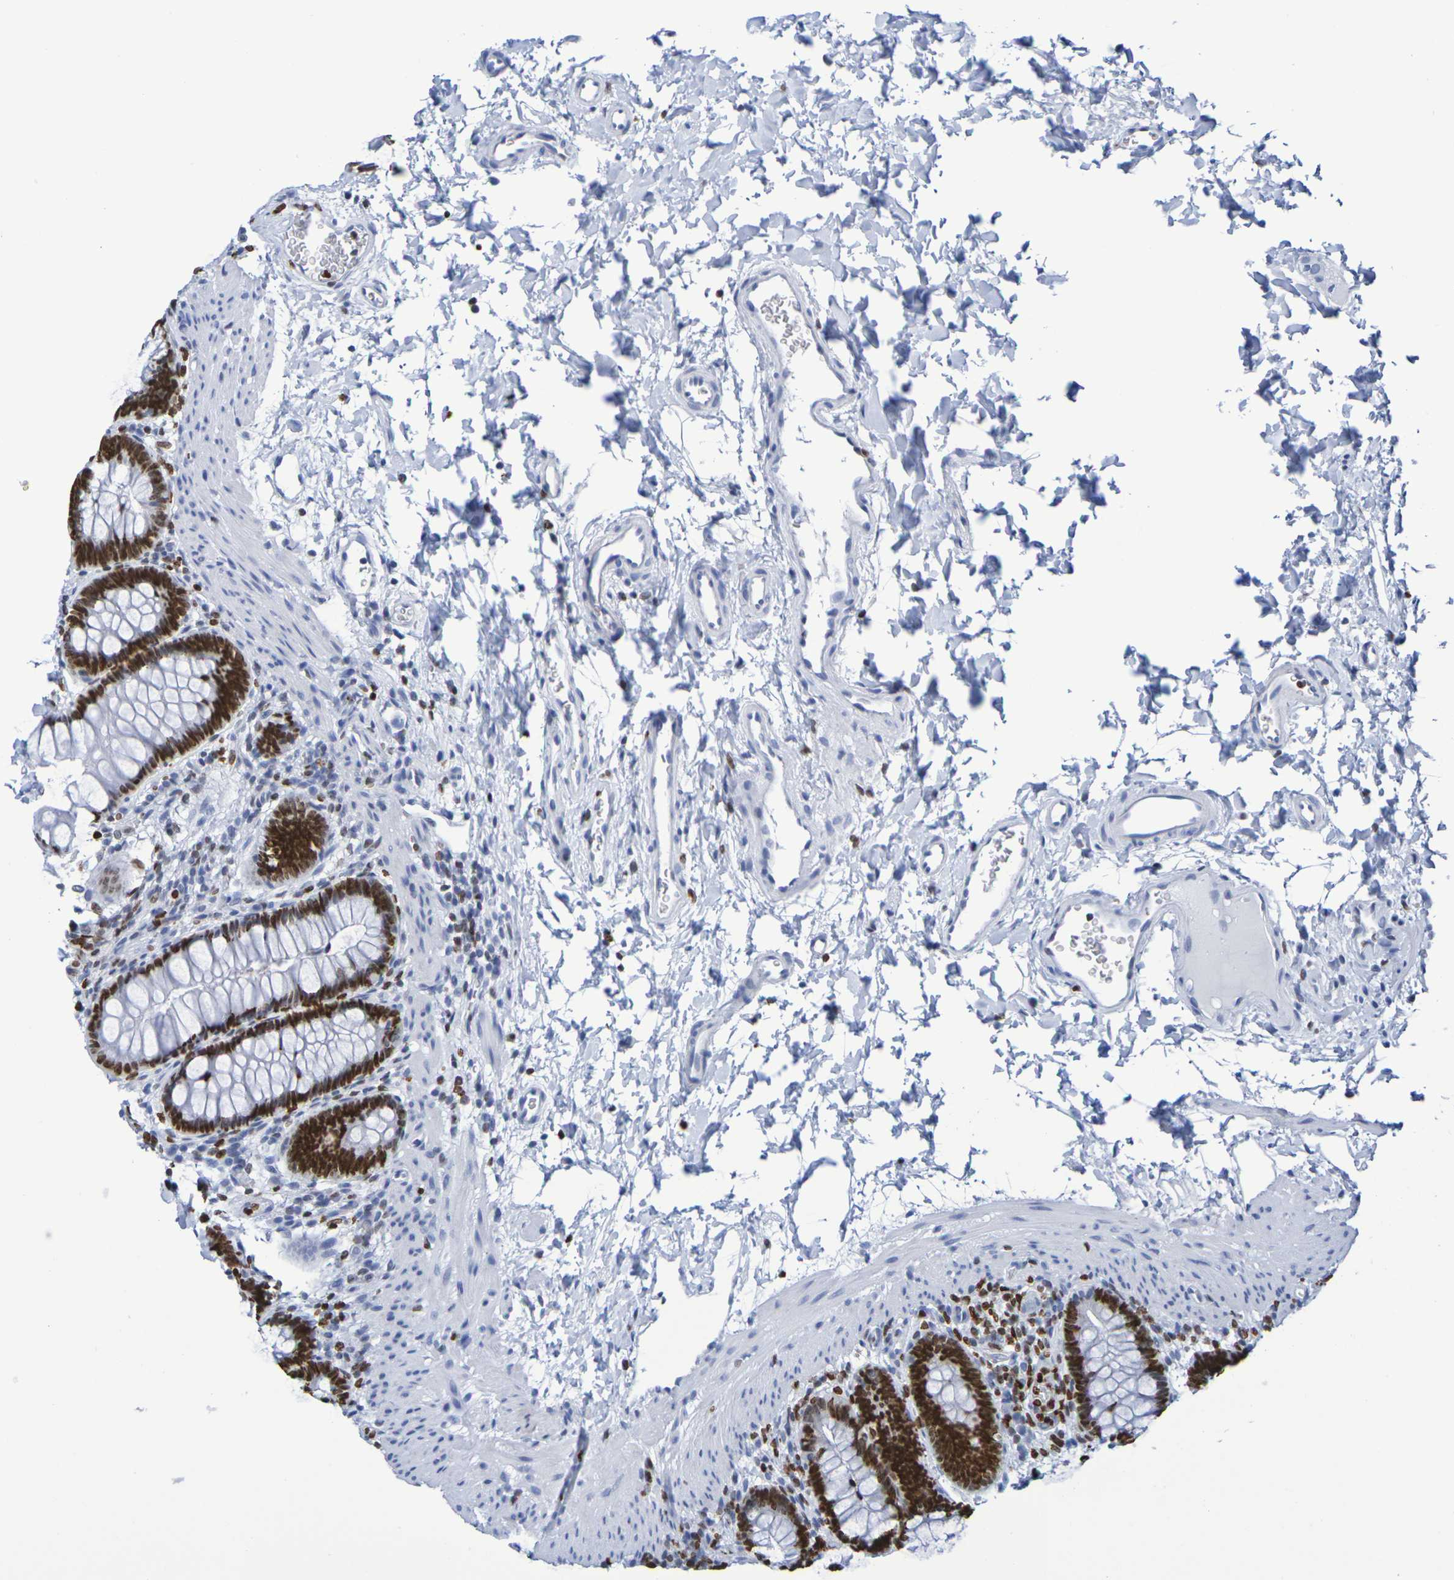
{"staining": {"intensity": "strong", "quantity": ">75%", "location": "nuclear"}, "tissue": "rectum", "cell_type": "Glandular cells", "image_type": "normal", "snomed": [{"axis": "morphology", "description": "Normal tissue, NOS"}, {"axis": "topography", "description": "Rectum"}], "caption": "Immunohistochemical staining of normal rectum reveals >75% levels of strong nuclear protein expression in approximately >75% of glandular cells. The staining was performed using DAB (3,3'-diaminobenzidine), with brown indicating positive protein expression. Nuclei are stained blue with hematoxylin.", "gene": "H1", "patient": {"sex": "female", "age": 24}}